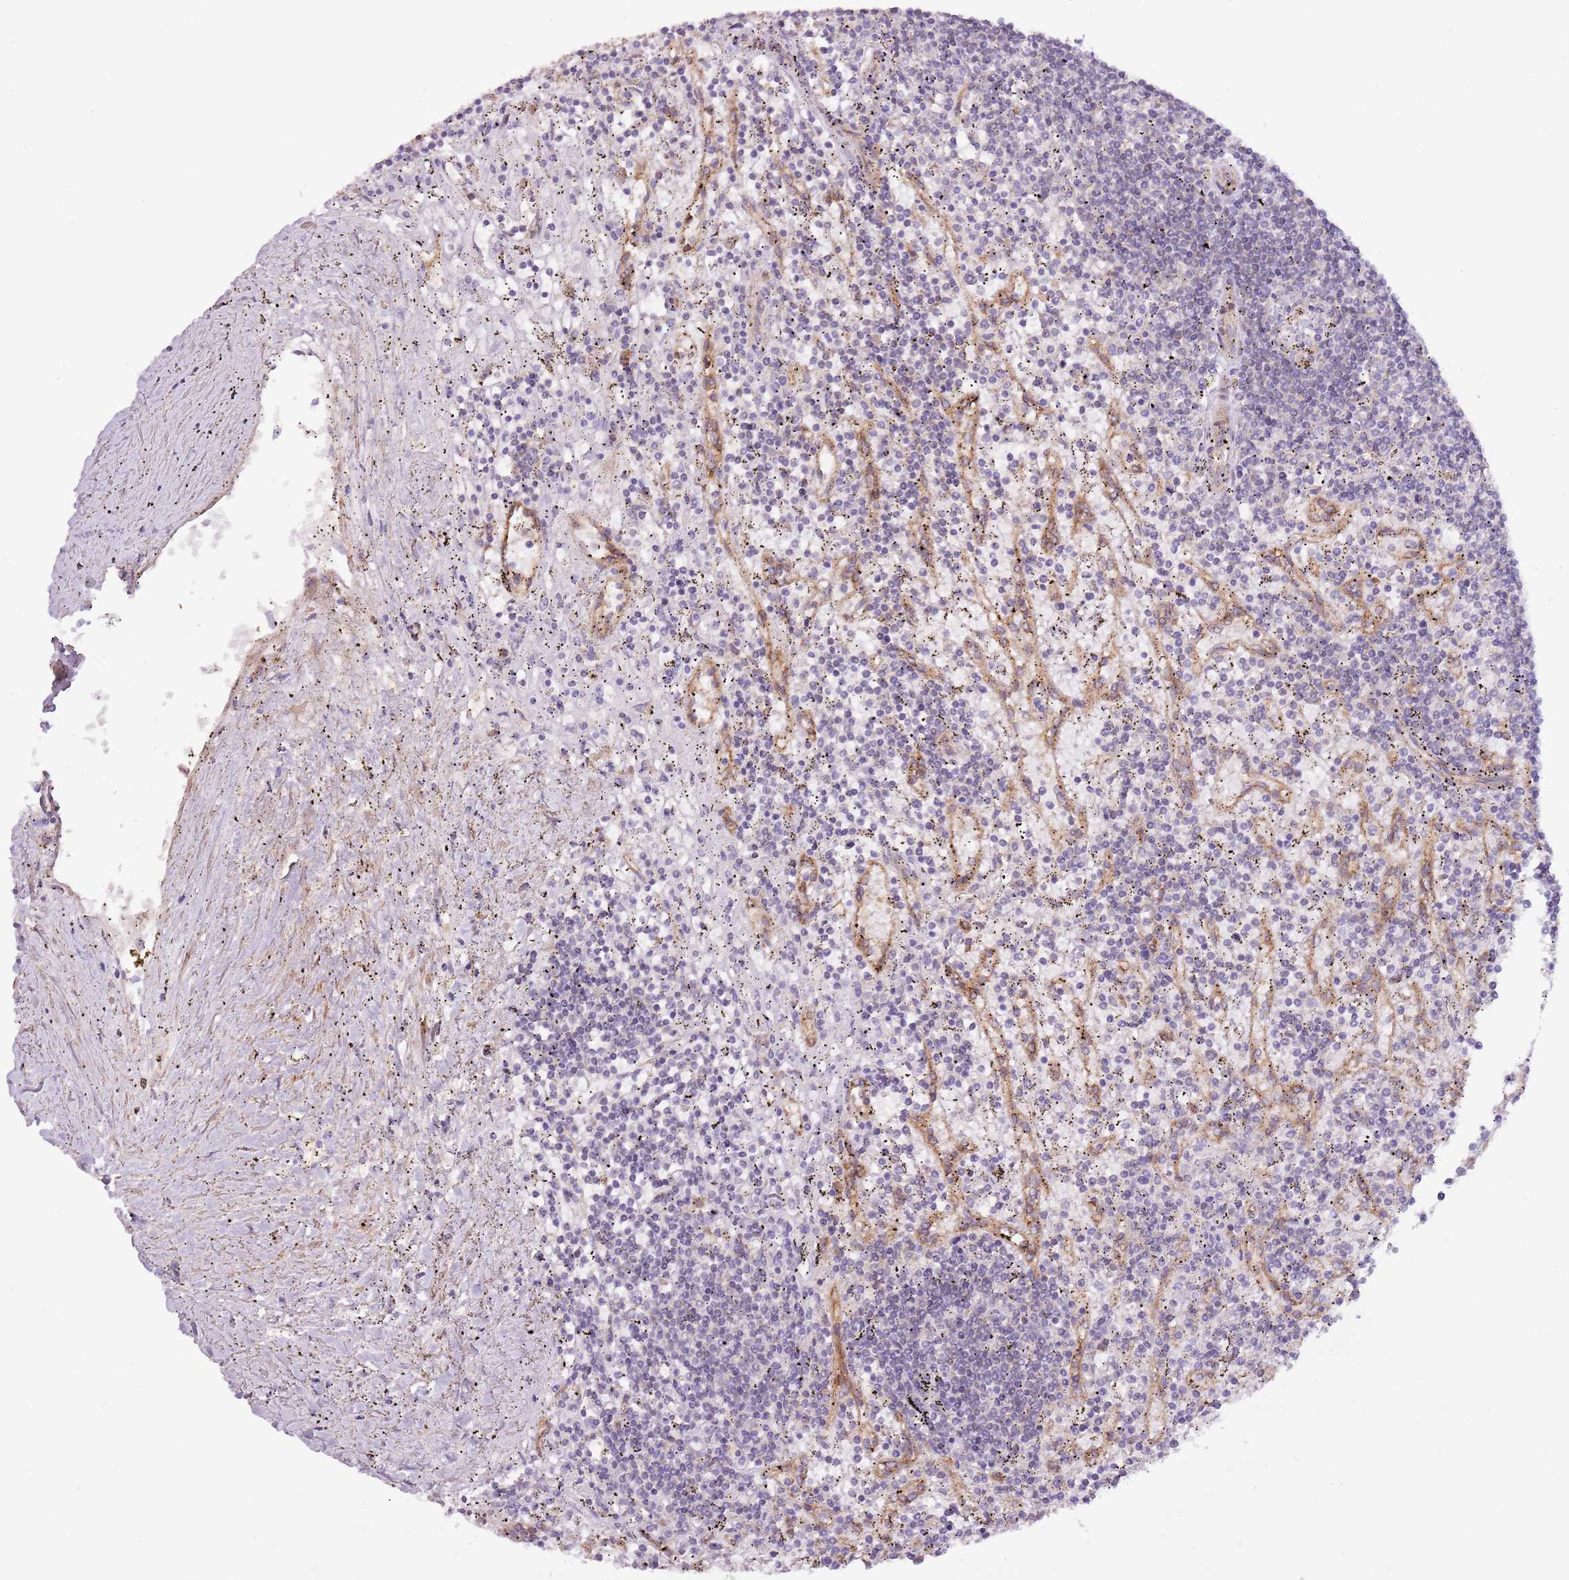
{"staining": {"intensity": "negative", "quantity": "none", "location": "none"}, "tissue": "lymphoma", "cell_type": "Tumor cells", "image_type": "cancer", "snomed": [{"axis": "morphology", "description": "Malignant lymphoma, non-Hodgkin's type, Low grade"}, {"axis": "topography", "description": "Spleen"}], "caption": "A micrograph of low-grade malignant lymphoma, non-Hodgkin's type stained for a protein demonstrates no brown staining in tumor cells.", "gene": "MRO", "patient": {"sex": "male", "age": 76}}